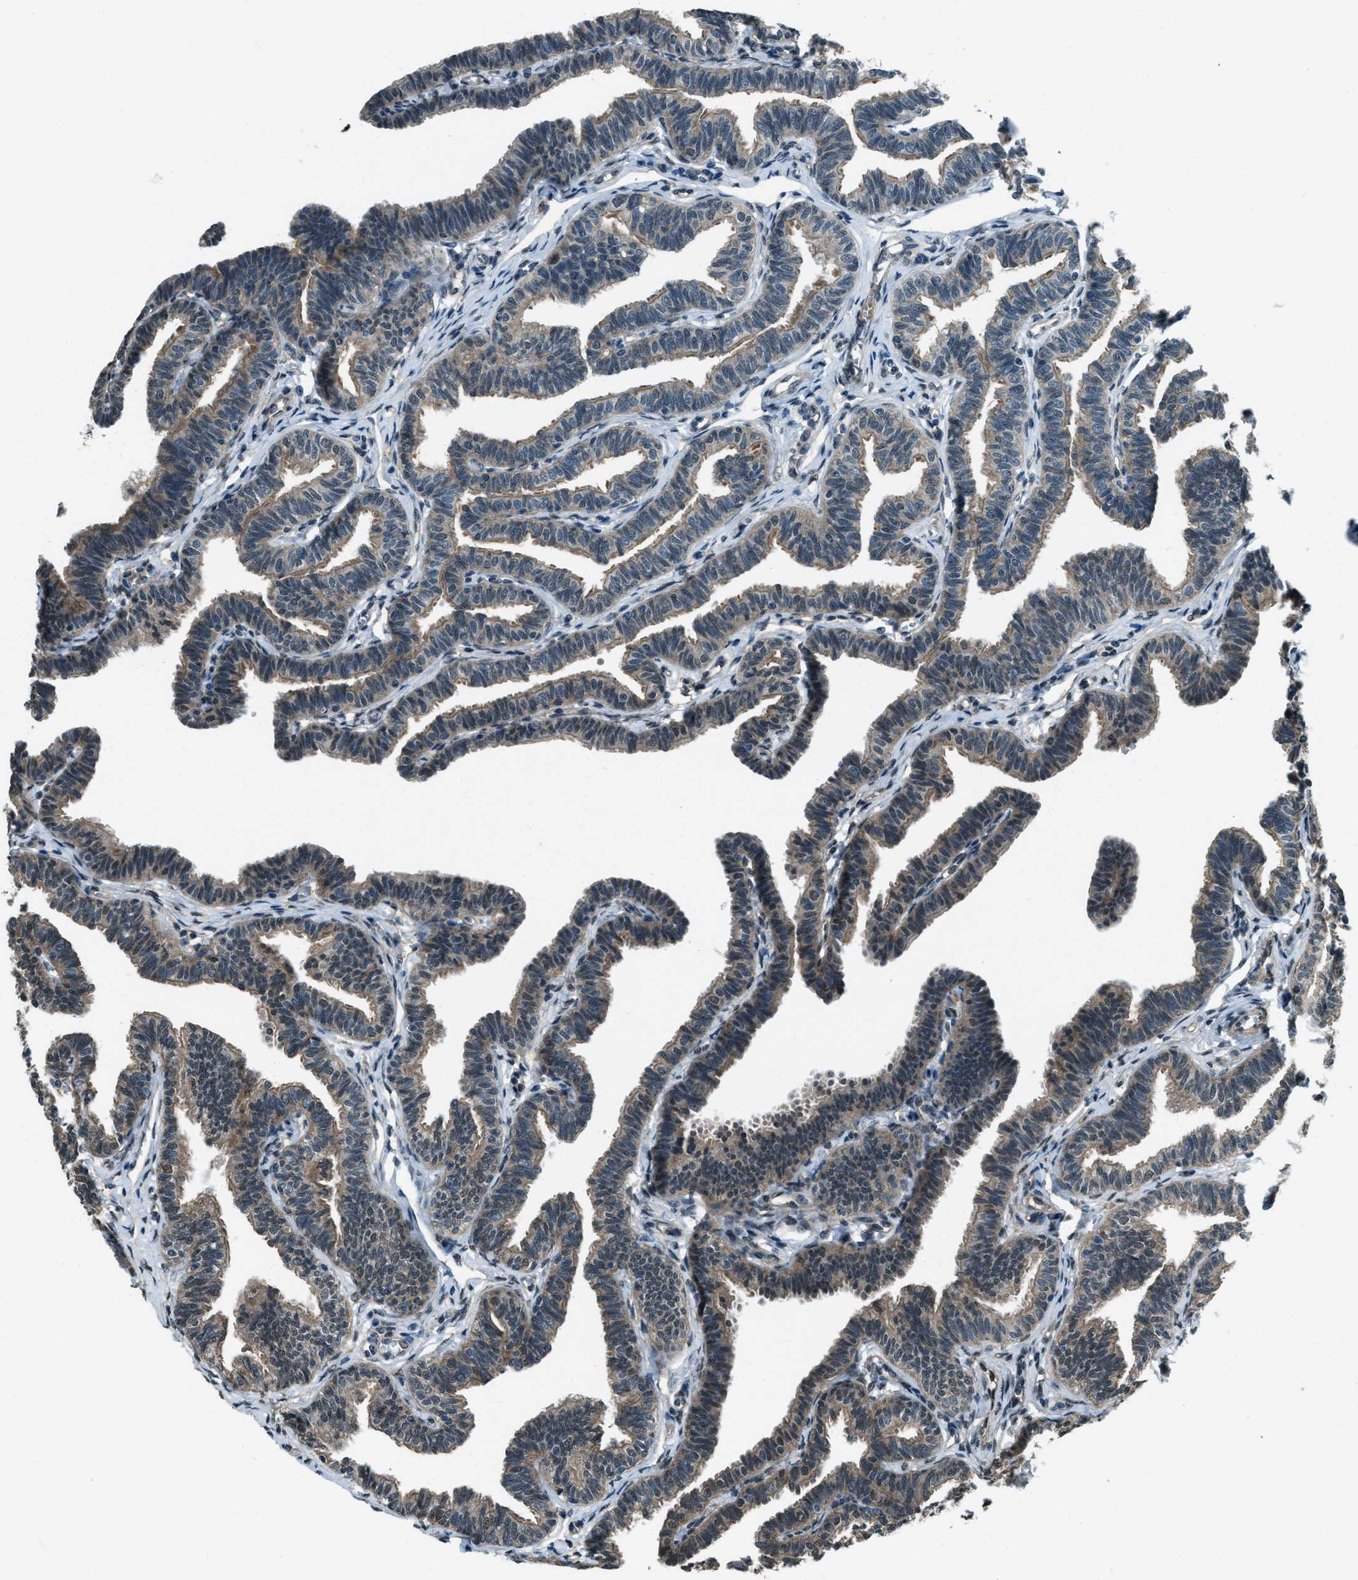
{"staining": {"intensity": "weak", "quantity": "25%-75%", "location": "cytoplasmic/membranous"}, "tissue": "fallopian tube", "cell_type": "Glandular cells", "image_type": "normal", "snomed": [{"axis": "morphology", "description": "Normal tissue, NOS"}, {"axis": "topography", "description": "Fallopian tube"}, {"axis": "topography", "description": "Ovary"}], "caption": "Glandular cells display weak cytoplasmic/membranous expression in approximately 25%-75% of cells in normal fallopian tube. (DAB (3,3'-diaminobenzidine) IHC with brightfield microscopy, high magnification).", "gene": "SVIL", "patient": {"sex": "female", "age": 23}}